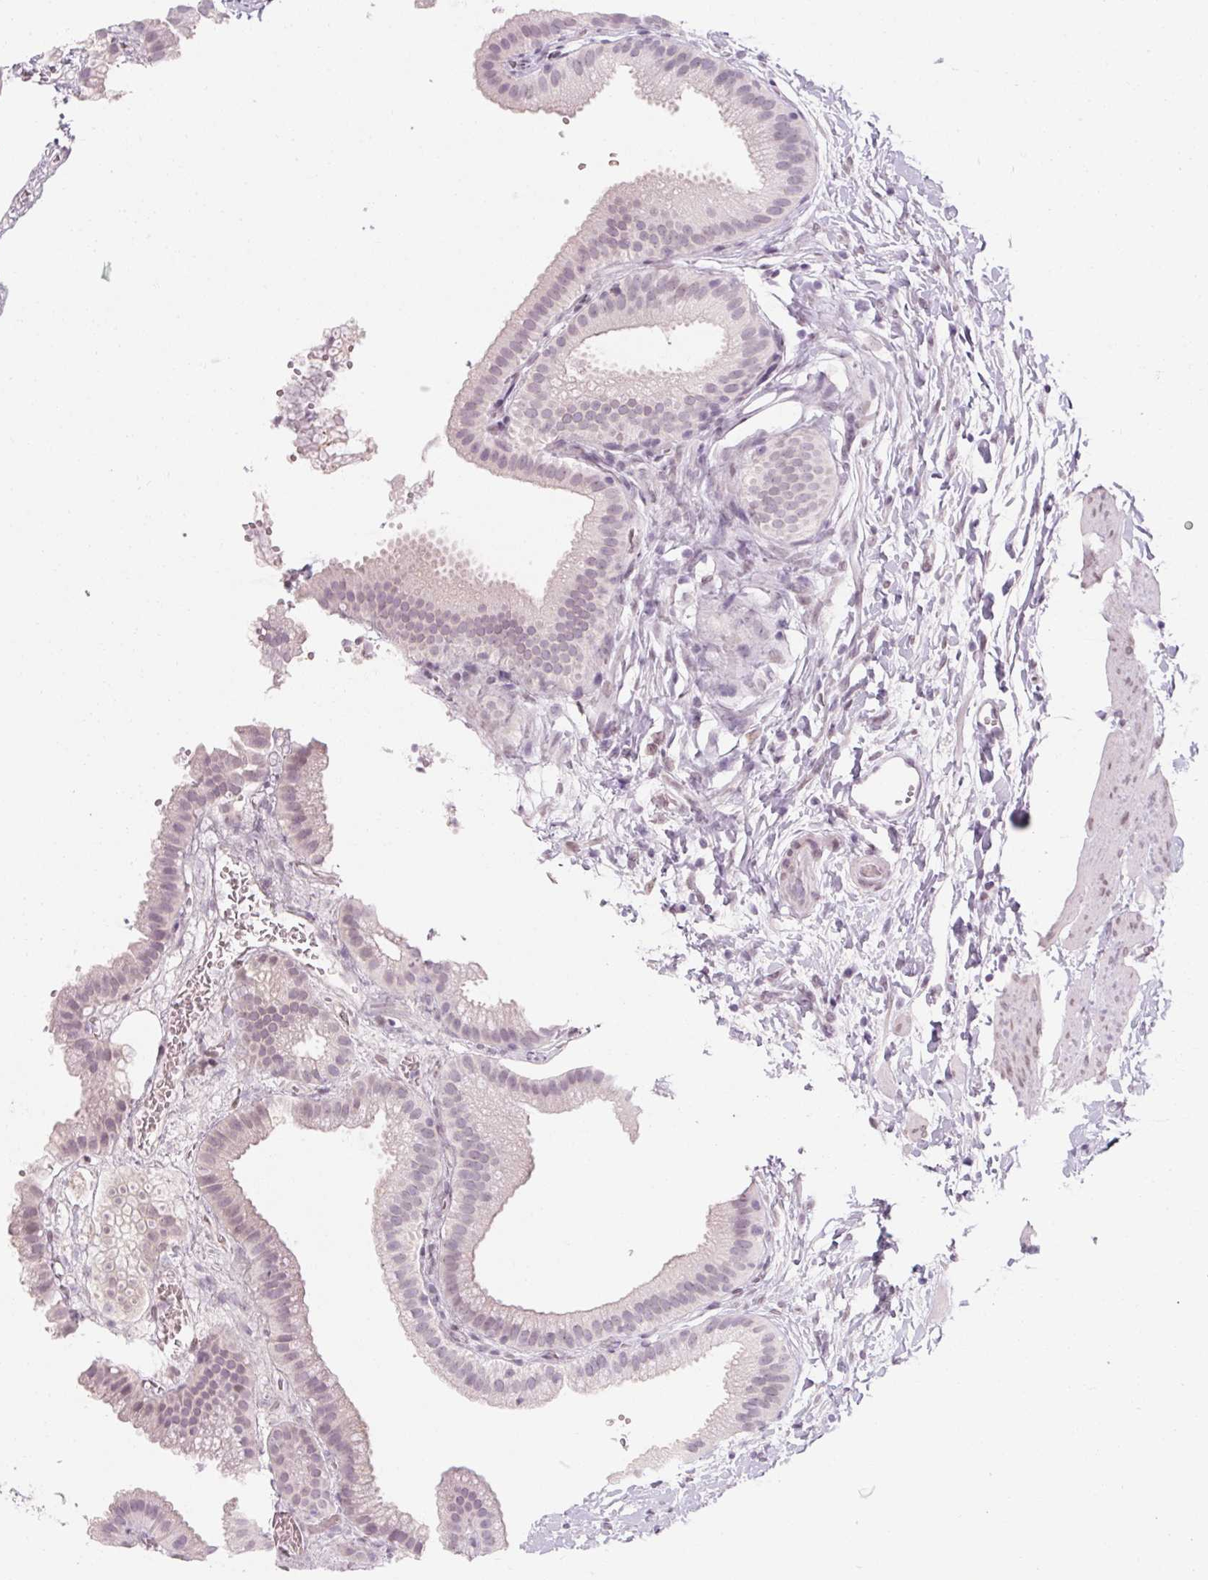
{"staining": {"intensity": "weak", "quantity": "<25%", "location": "nuclear"}, "tissue": "gallbladder", "cell_type": "Glandular cells", "image_type": "normal", "snomed": [{"axis": "morphology", "description": "Normal tissue, NOS"}, {"axis": "topography", "description": "Gallbladder"}], "caption": "This is an IHC histopathology image of normal gallbladder. There is no expression in glandular cells.", "gene": "KCNQ2", "patient": {"sex": "female", "age": 63}}